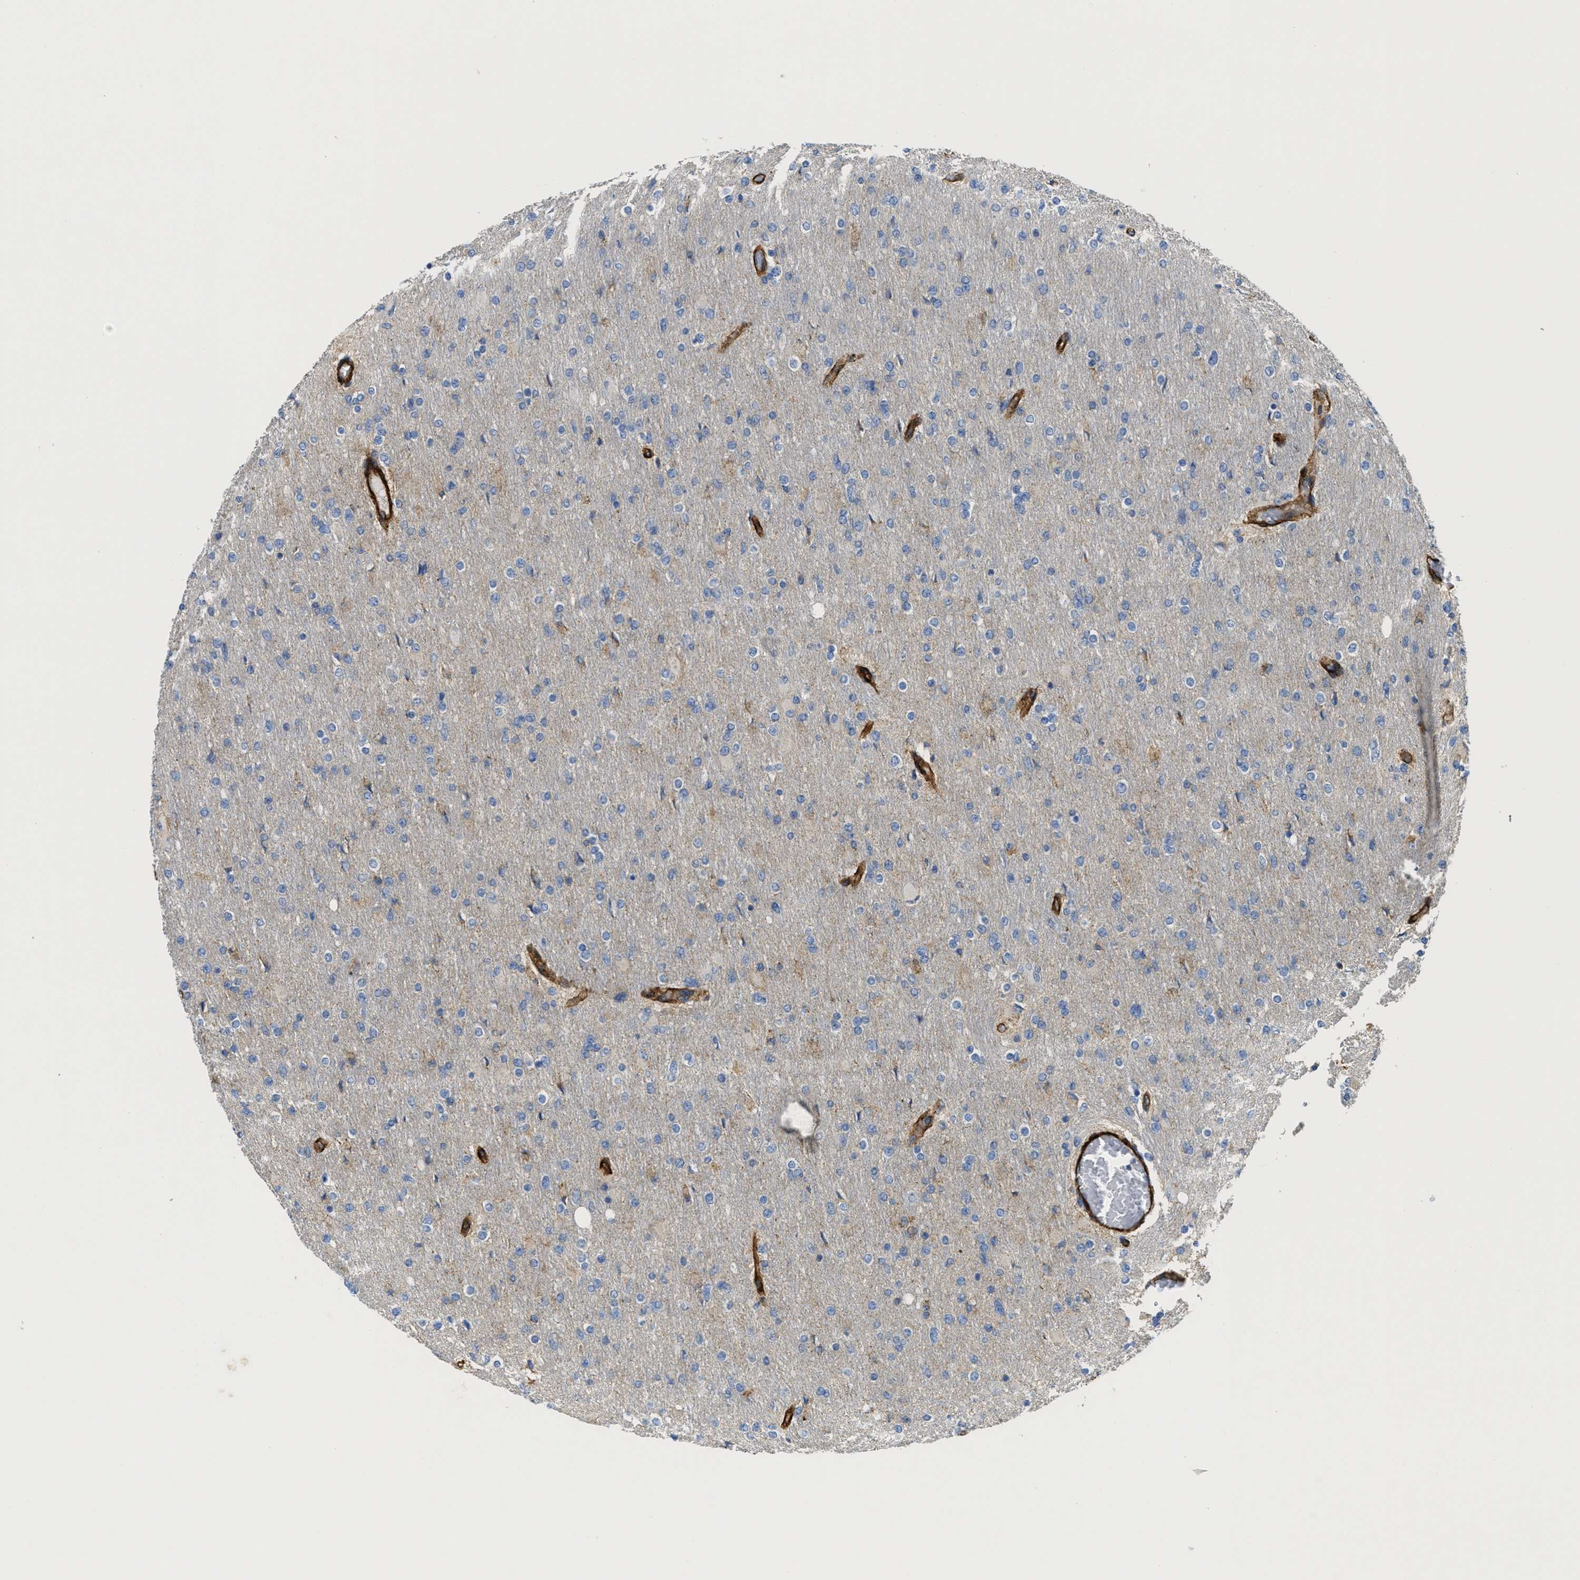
{"staining": {"intensity": "negative", "quantity": "none", "location": "none"}, "tissue": "glioma", "cell_type": "Tumor cells", "image_type": "cancer", "snomed": [{"axis": "morphology", "description": "Glioma, malignant, High grade"}, {"axis": "topography", "description": "Cerebral cortex"}], "caption": "Tumor cells show no significant protein staining in glioma.", "gene": "NAB1", "patient": {"sex": "female", "age": 36}}